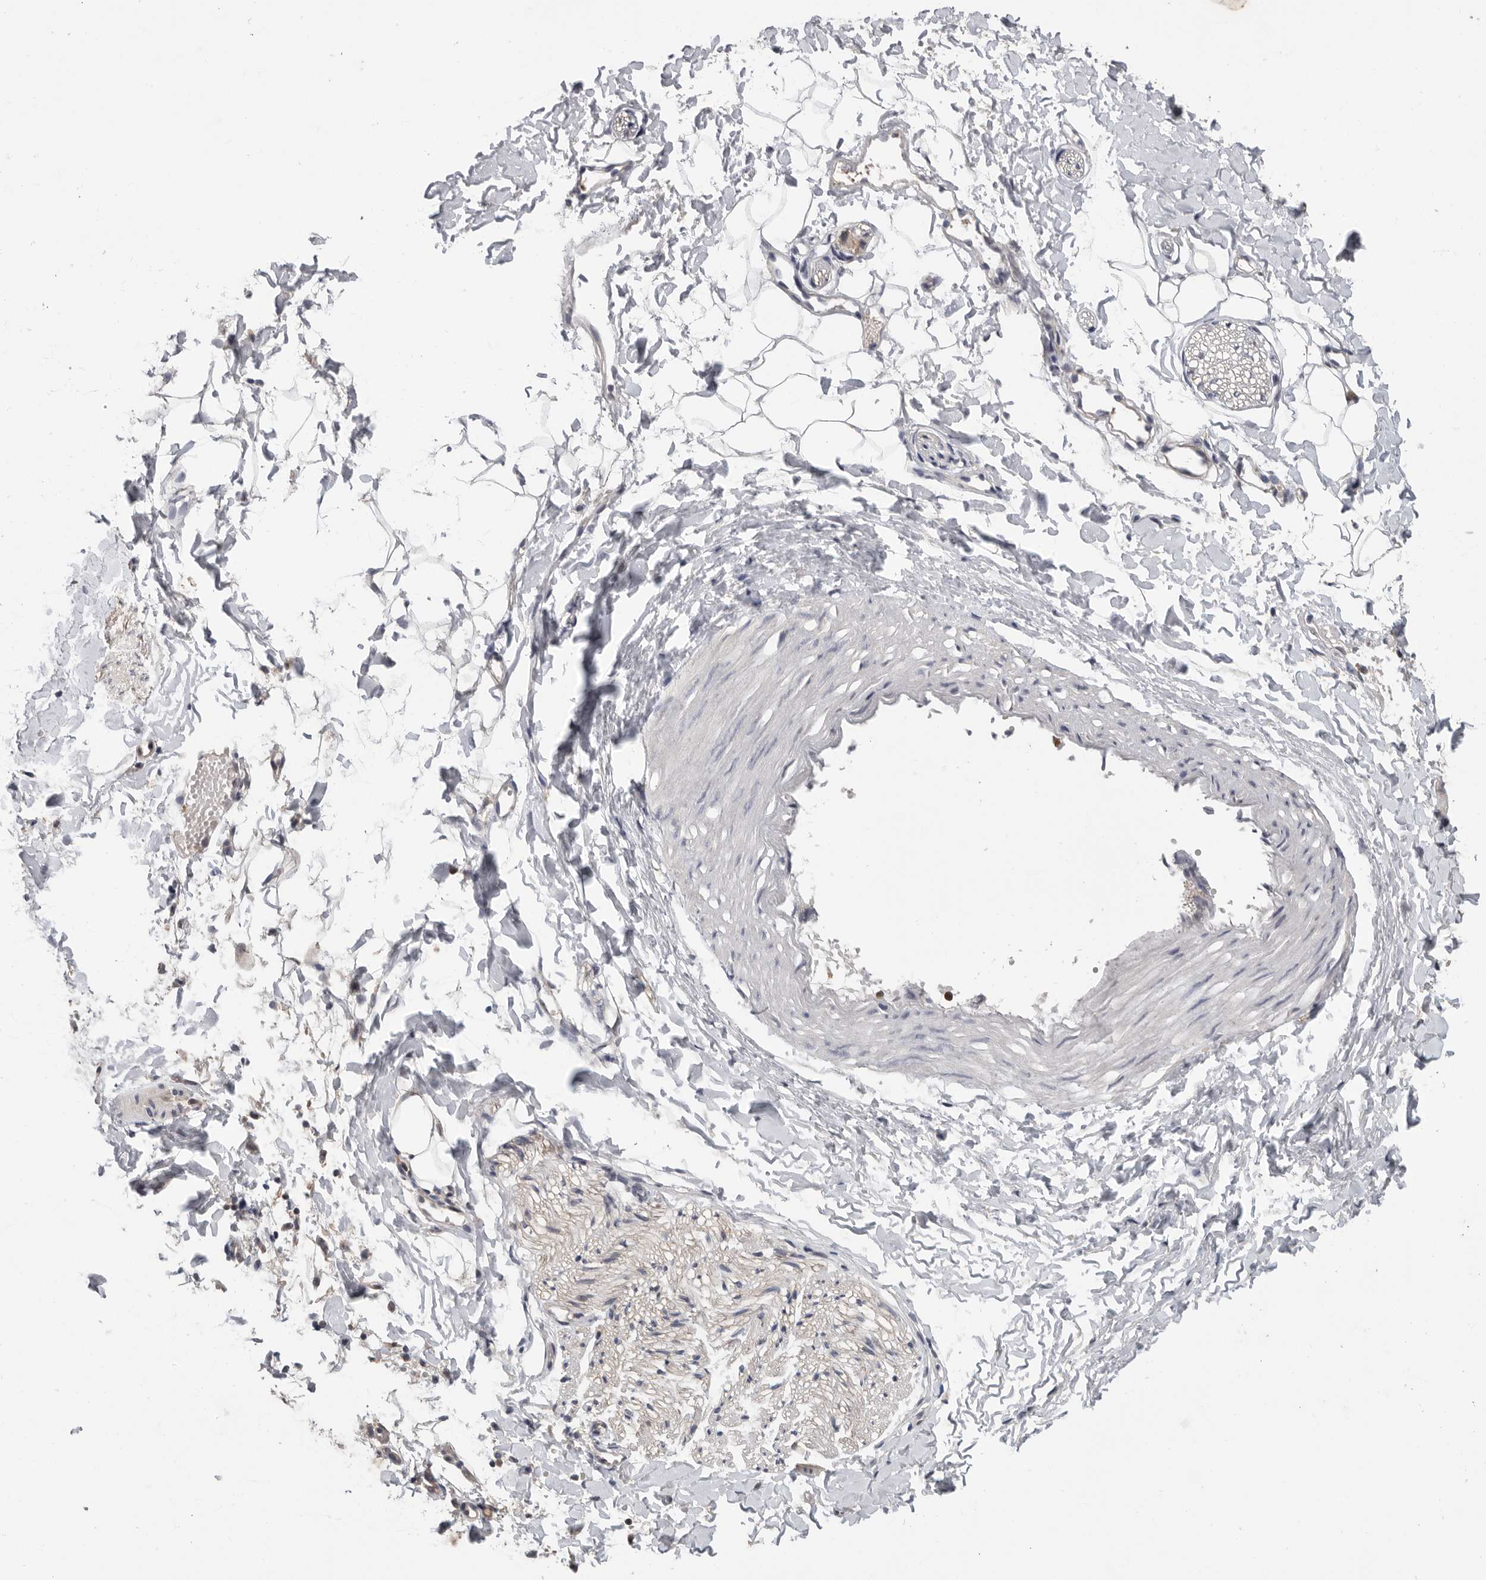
{"staining": {"intensity": "negative", "quantity": "none", "location": "none"}, "tissue": "adipose tissue", "cell_type": "Adipocytes", "image_type": "normal", "snomed": [{"axis": "morphology", "description": "Normal tissue, NOS"}, {"axis": "morphology", "description": "Adenocarcinoma, NOS"}, {"axis": "topography", "description": "Smooth muscle"}, {"axis": "topography", "description": "Colon"}], "caption": "This is a micrograph of immunohistochemistry staining of normal adipose tissue, which shows no staining in adipocytes. (Immunohistochemistry, brightfield microscopy, high magnification).", "gene": "KLK5", "patient": {"sex": "male", "age": 14}}